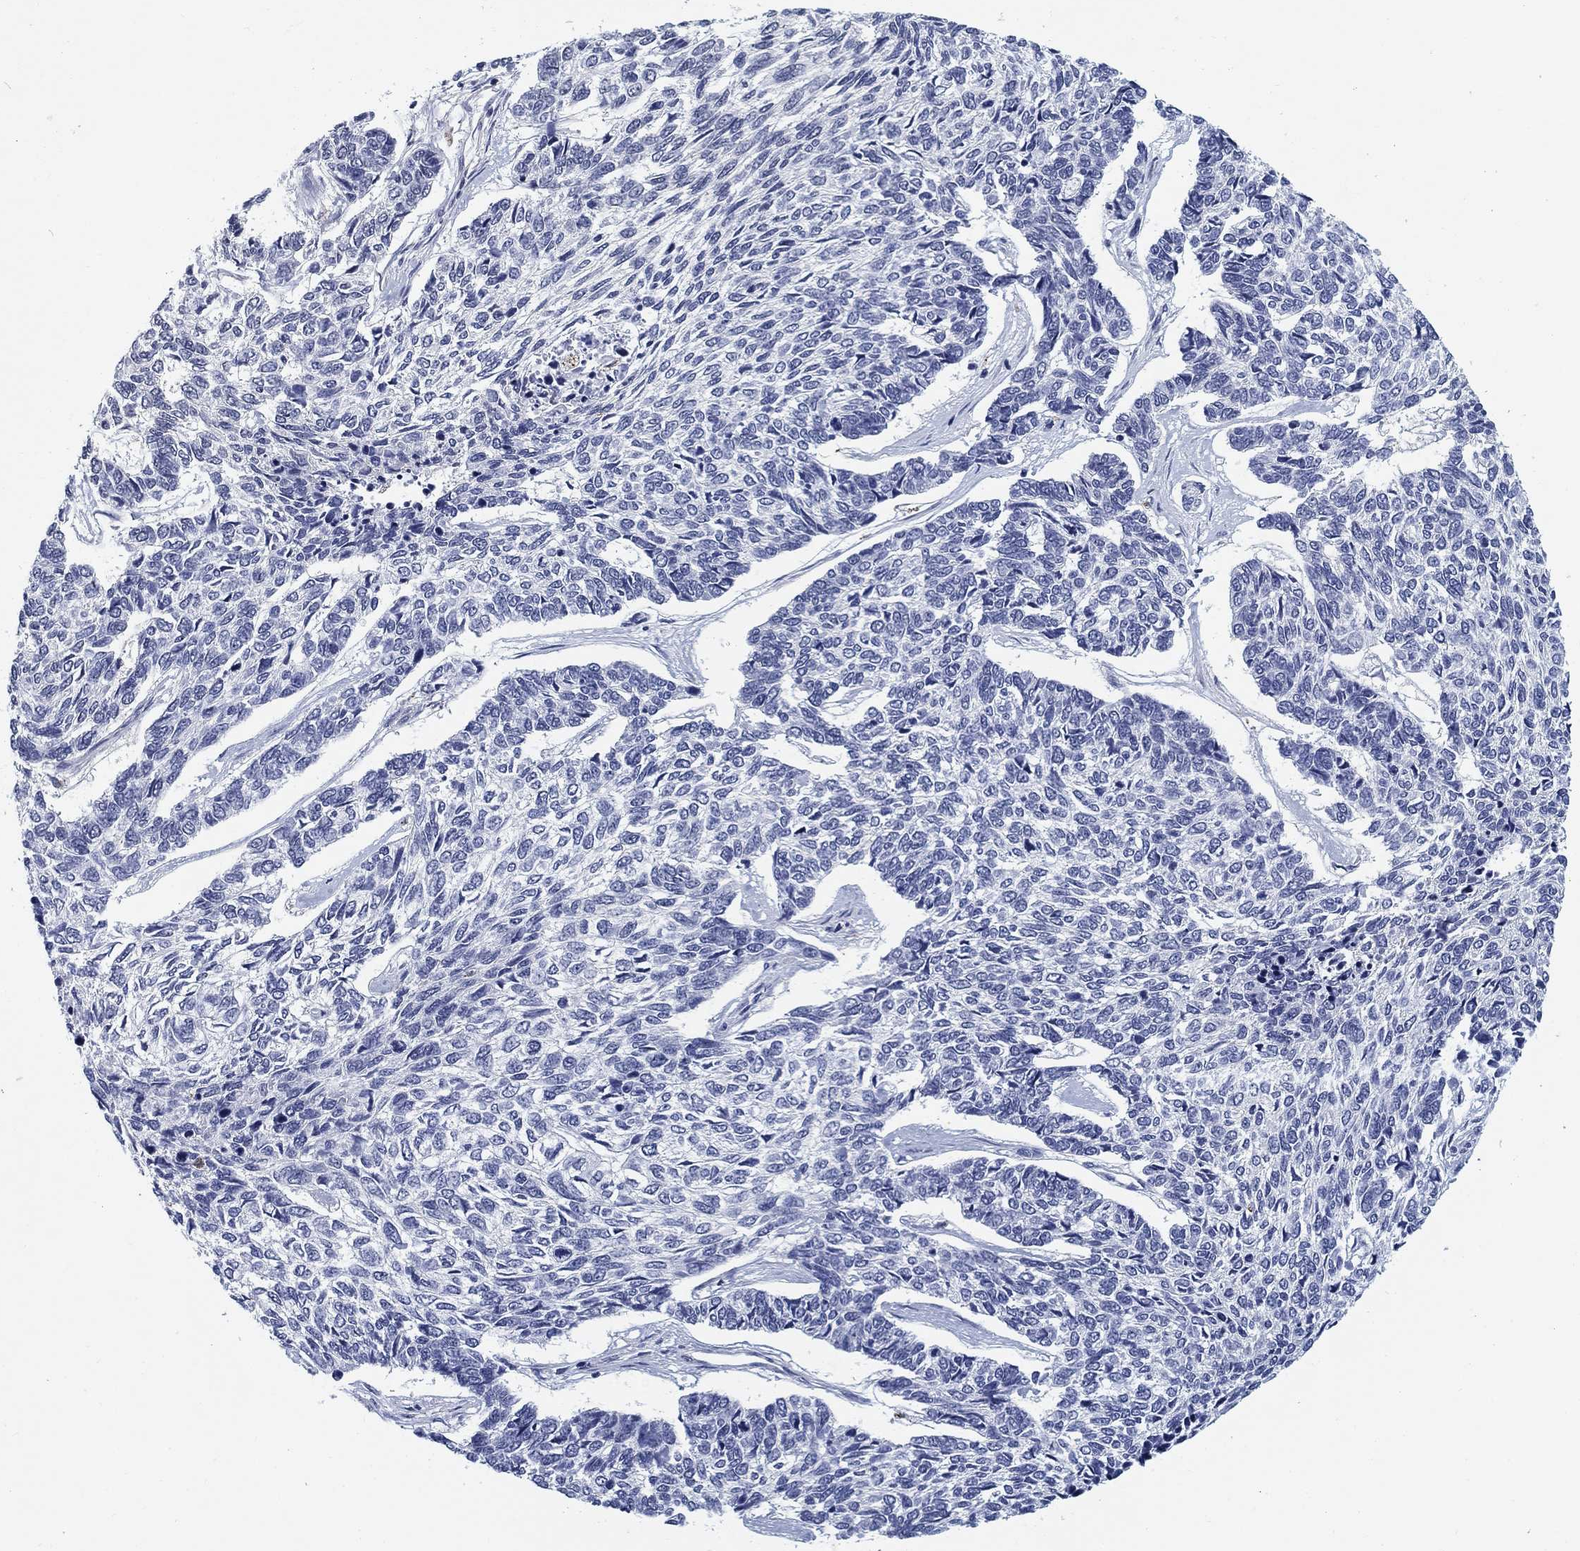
{"staining": {"intensity": "negative", "quantity": "none", "location": "none"}, "tissue": "skin cancer", "cell_type": "Tumor cells", "image_type": "cancer", "snomed": [{"axis": "morphology", "description": "Basal cell carcinoma"}, {"axis": "topography", "description": "Skin"}], "caption": "Immunohistochemistry (IHC) histopathology image of neoplastic tissue: human skin cancer stained with DAB demonstrates no significant protein positivity in tumor cells.", "gene": "OTUB2", "patient": {"sex": "female", "age": 65}}